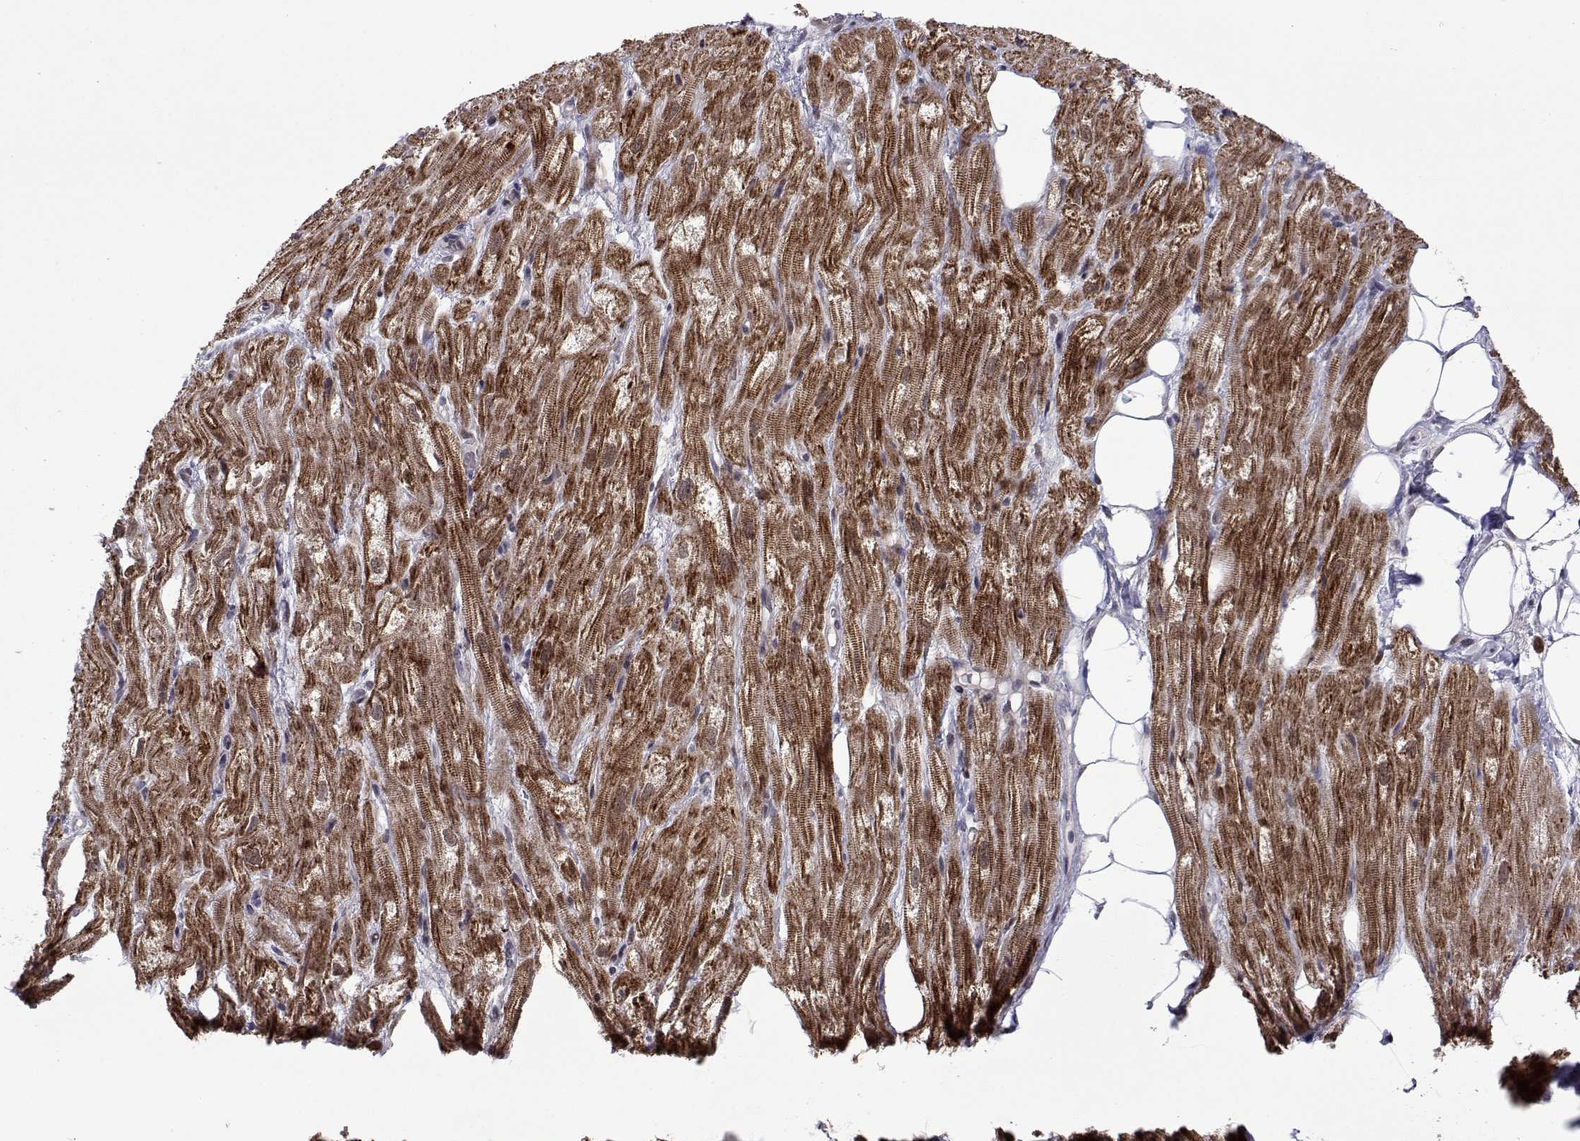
{"staining": {"intensity": "moderate", "quantity": ">75%", "location": "cytoplasmic/membranous"}, "tissue": "heart muscle", "cell_type": "Cardiomyocytes", "image_type": "normal", "snomed": [{"axis": "morphology", "description": "Normal tissue, NOS"}, {"axis": "topography", "description": "Heart"}], "caption": "Immunohistochemistry micrograph of benign heart muscle: heart muscle stained using immunohistochemistry (IHC) reveals medium levels of moderate protein expression localized specifically in the cytoplasmic/membranous of cardiomyocytes, appearing as a cytoplasmic/membranous brown color.", "gene": "EFCAB3", "patient": {"sex": "female", "age": 69}}